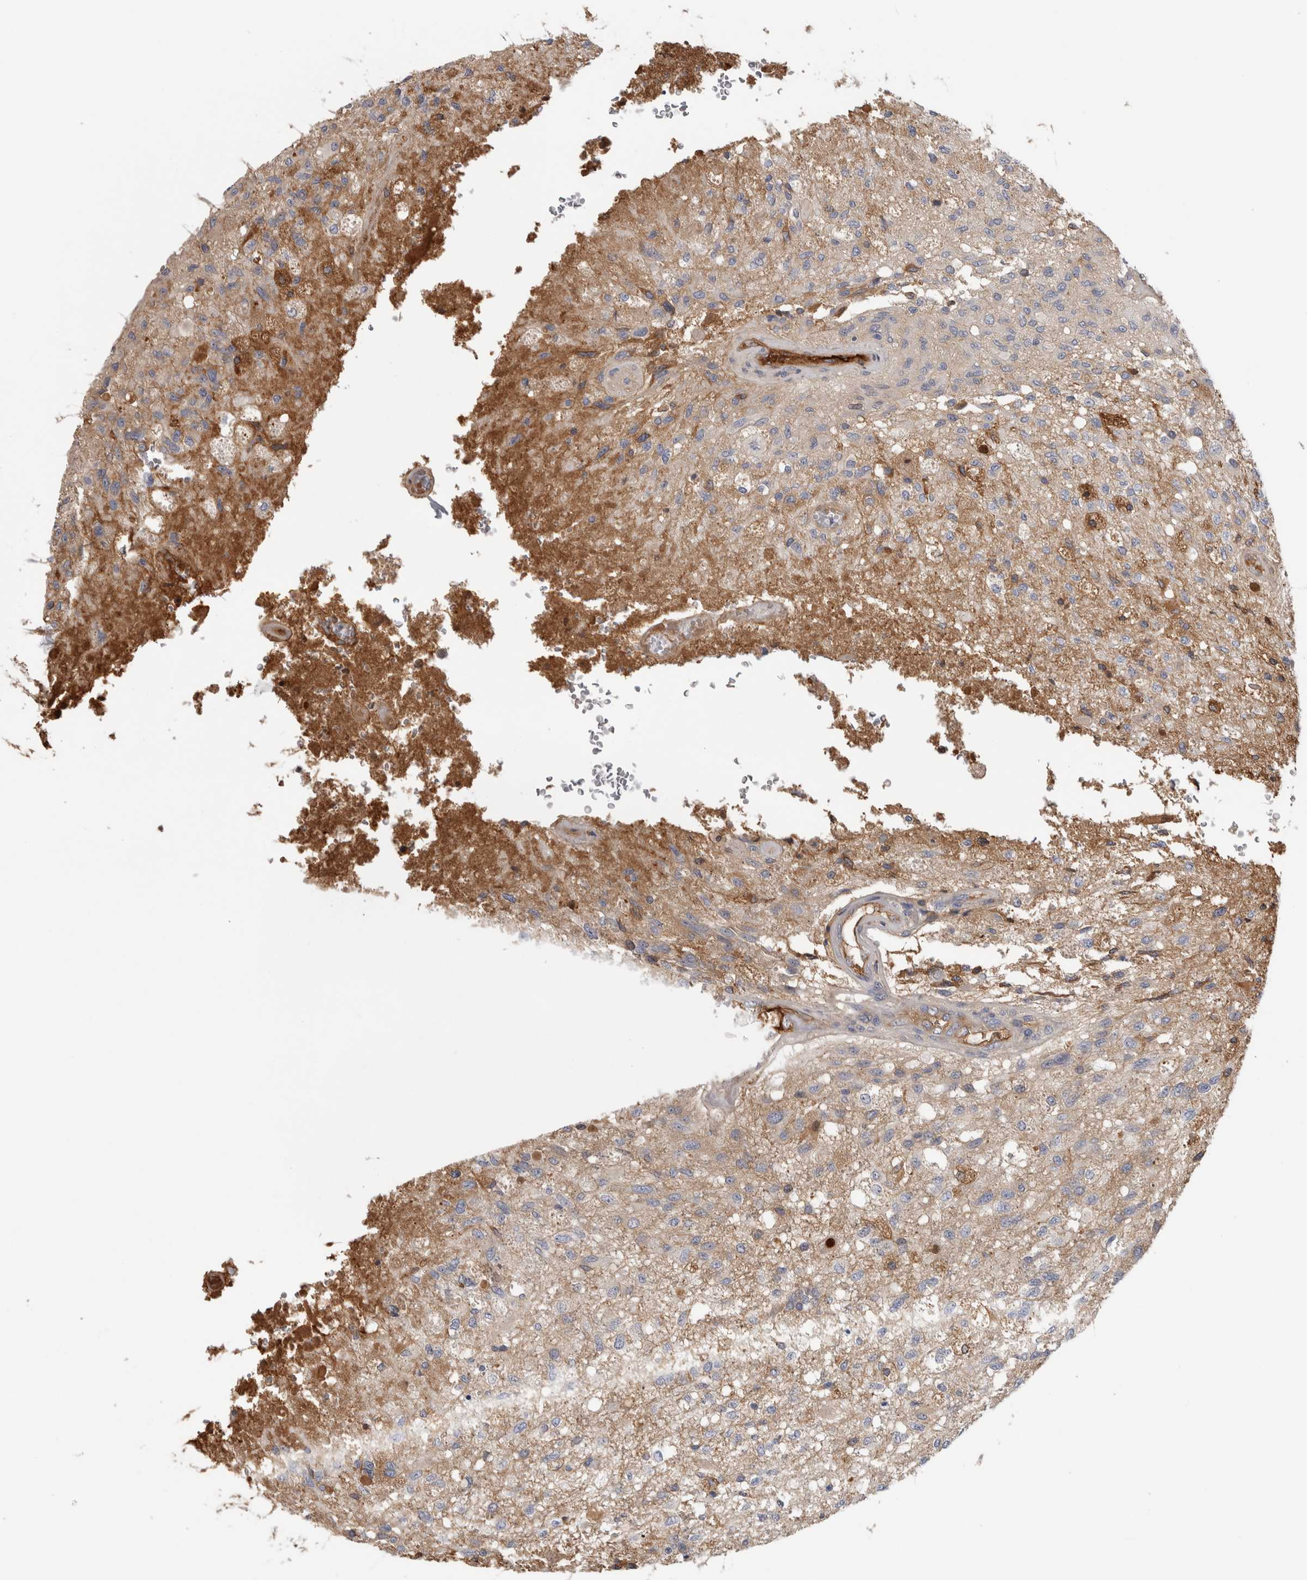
{"staining": {"intensity": "weak", "quantity": "<25%", "location": "cytoplasmic/membranous"}, "tissue": "glioma", "cell_type": "Tumor cells", "image_type": "cancer", "snomed": [{"axis": "morphology", "description": "Normal tissue, NOS"}, {"axis": "morphology", "description": "Glioma, malignant, High grade"}, {"axis": "topography", "description": "Cerebral cortex"}], "caption": "Tumor cells are negative for protein expression in human malignant high-grade glioma. The staining was performed using DAB (3,3'-diaminobenzidine) to visualize the protein expression in brown, while the nuclei were stained in blue with hematoxylin (Magnification: 20x).", "gene": "TBCE", "patient": {"sex": "male", "age": 77}}